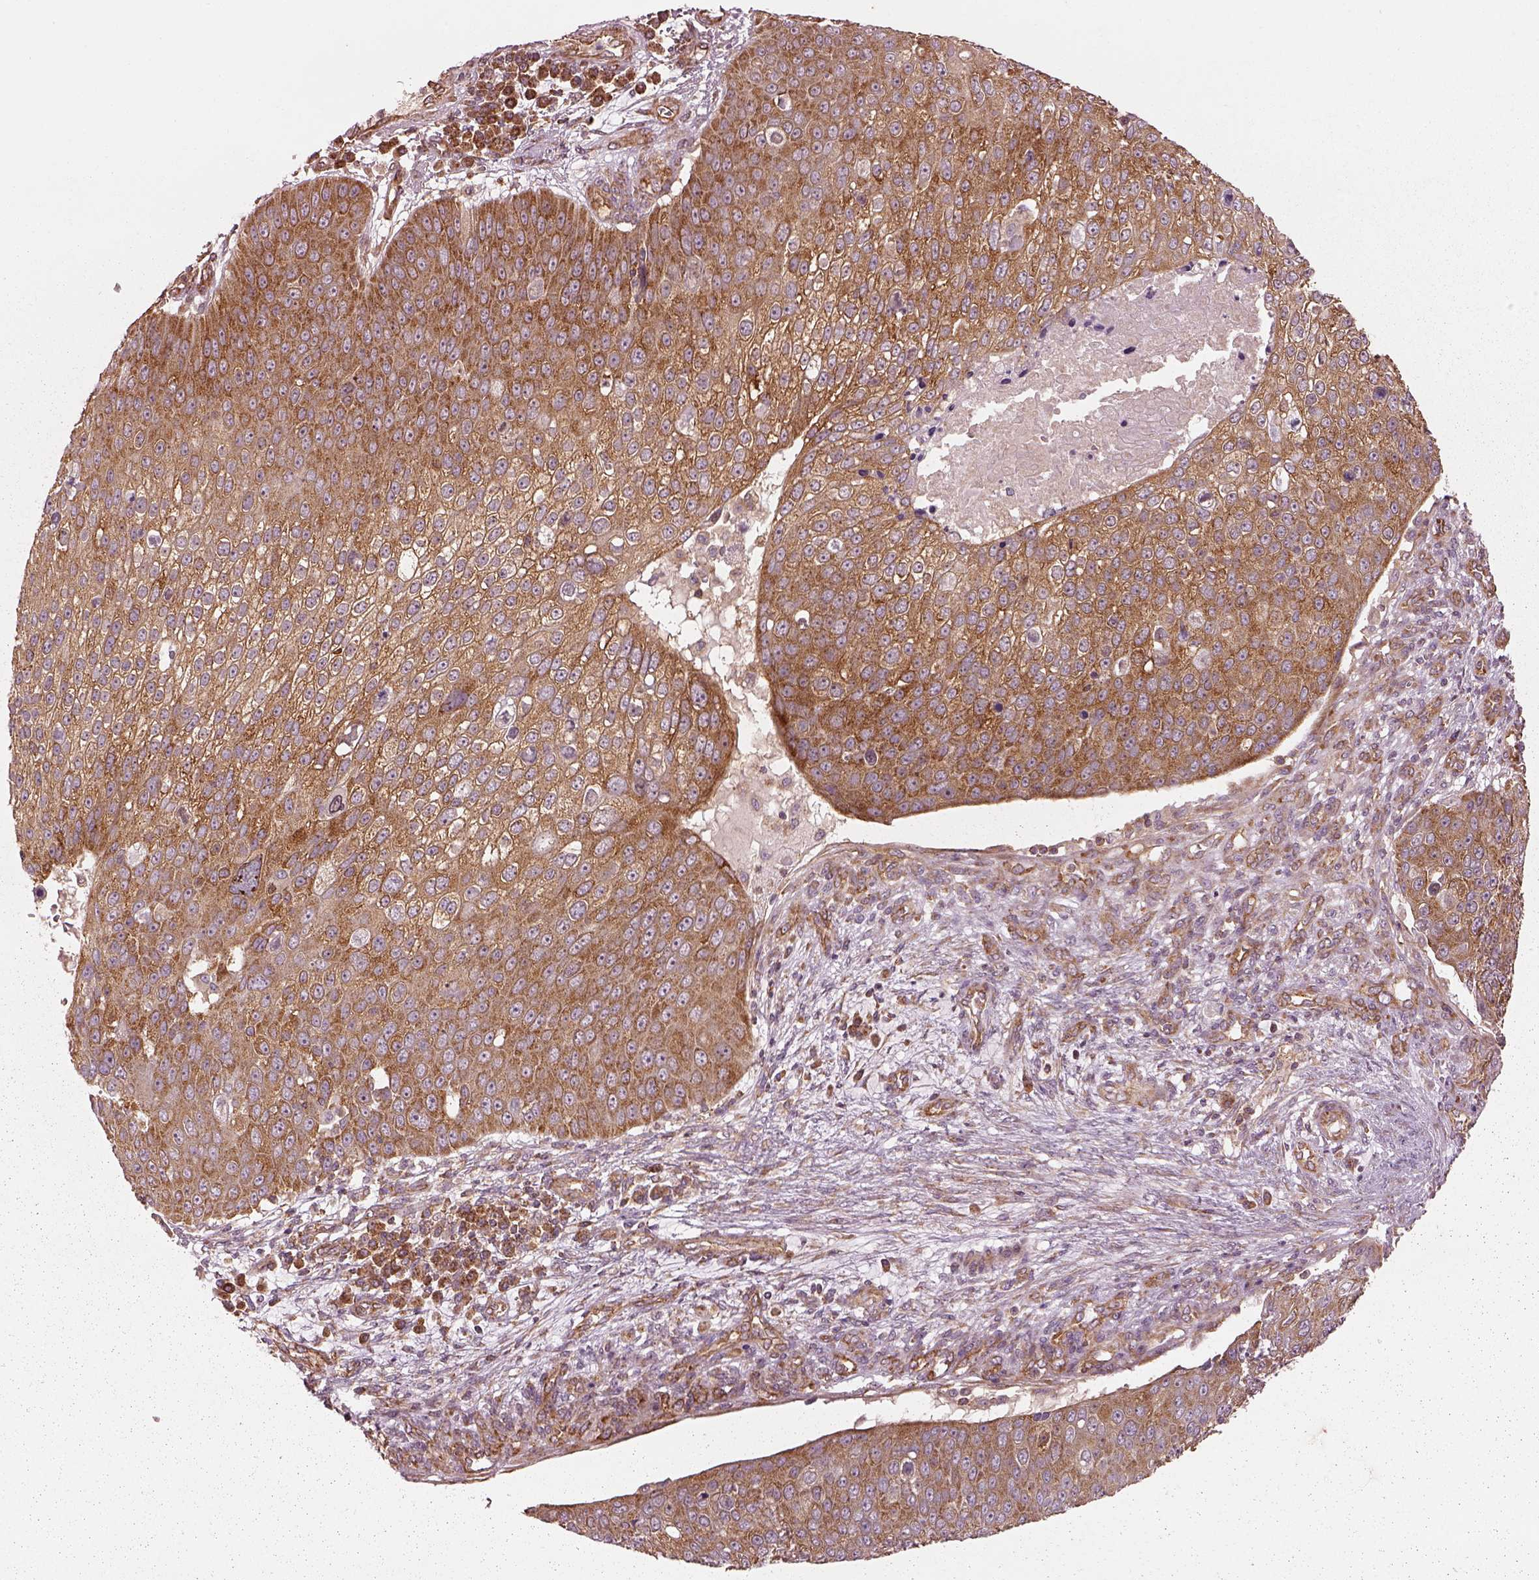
{"staining": {"intensity": "moderate", "quantity": "25%-75%", "location": "cytoplasmic/membranous"}, "tissue": "skin cancer", "cell_type": "Tumor cells", "image_type": "cancer", "snomed": [{"axis": "morphology", "description": "Squamous cell carcinoma, NOS"}, {"axis": "topography", "description": "Skin"}], "caption": "Protein staining of skin cancer tissue reveals moderate cytoplasmic/membranous staining in about 25%-75% of tumor cells.", "gene": "LSM14A", "patient": {"sex": "male", "age": 71}}